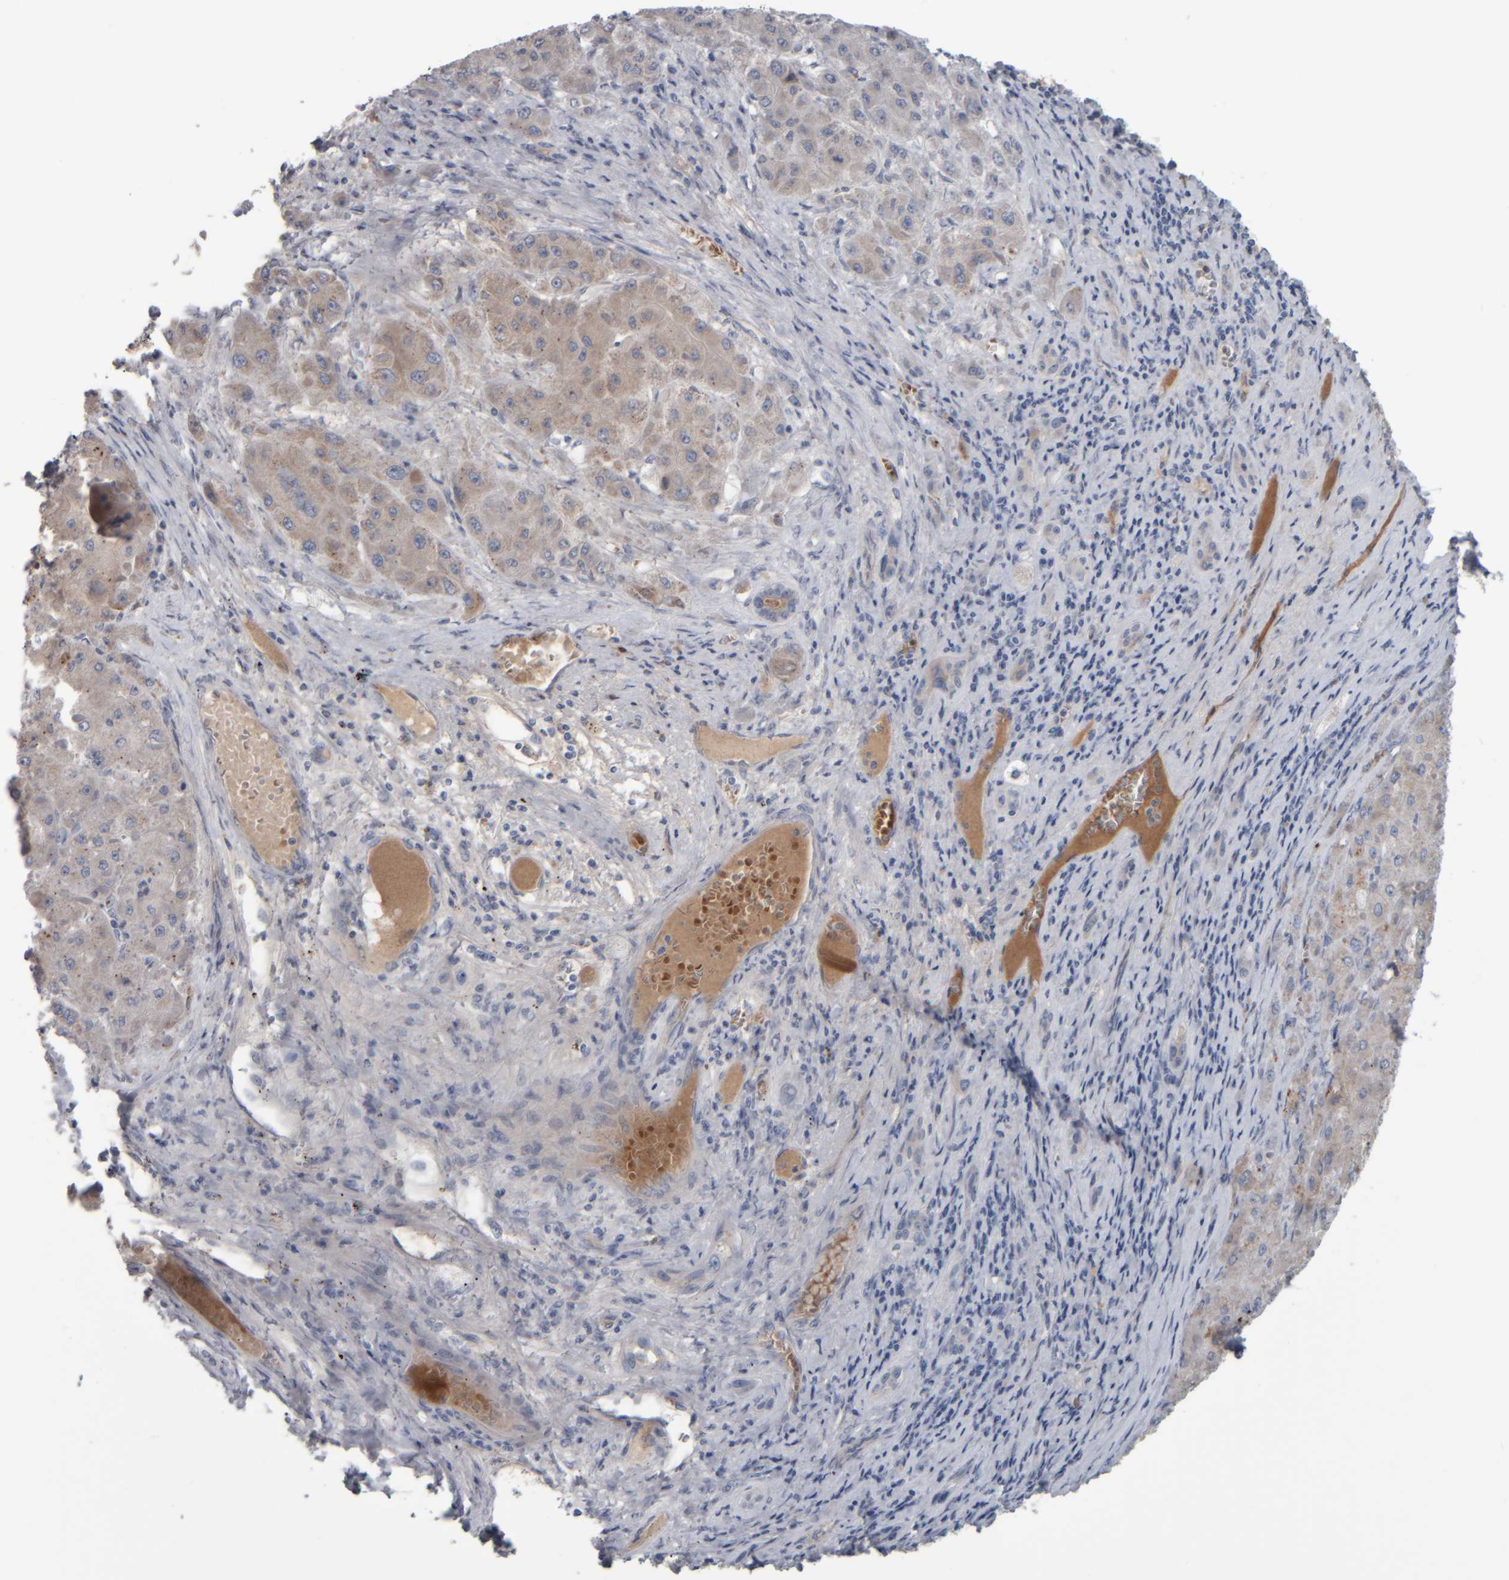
{"staining": {"intensity": "weak", "quantity": "<25%", "location": "cytoplasmic/membranous"}, "tissue": "liver cancer", "cell_type": "Tumor cells", "image_type": "cancer", "snomed": [{"axis": "morphology", "description": "Carcinoma, Hepatocellular, NOS"}, {"axis": "topography", "description": "Liver"}], "caption": "This is an immunohistochemistry (IHC) photomicrograph of human liver hepatocellular carcinoma. There is no staining in tumor cells.", "gene": "CAVIN4", "patient": {"sex": "female", "age": 73}}